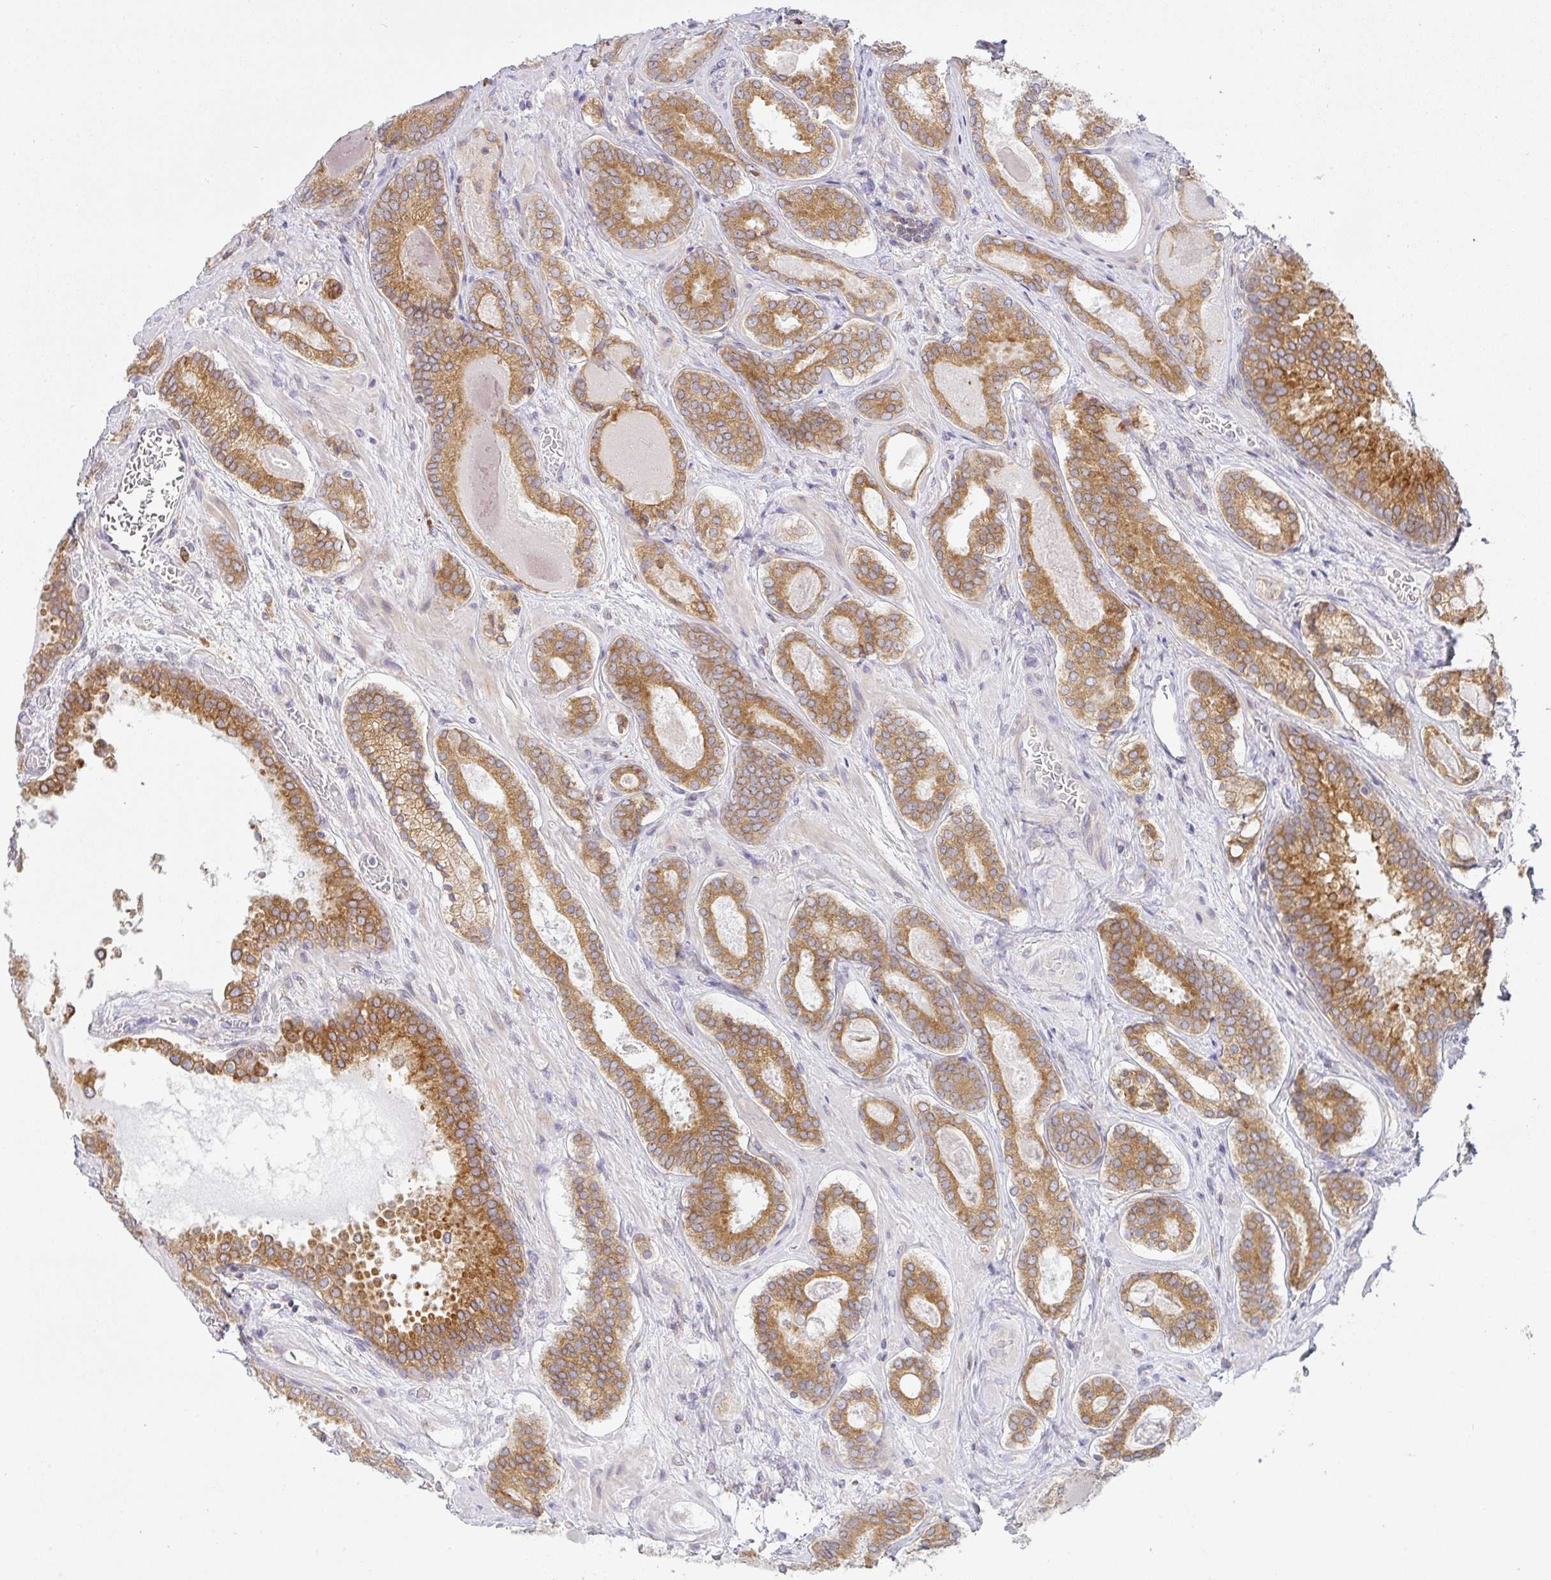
{"staining": {"intensity": "moderate", "quantity": ">75%", "location": "cytoplasmic/membranous"}, "tissue": "prostate cancer", "cell_type": "Tumor cells", "image_type": "cancer", "snomed": [{"axis": "morphology", "description": "Adenocarcinoma, Low grade"}, {"axis": "topography", "description": "Prostate"}], "caption": "Immunohistochemistry (DAB) staining of low-grade adenocarcinoma (prostate) displays moderate cytoplasmic/membranous protein staining in approximately >75% of tumor cells.", "gene": "DERL2", "patient": {"sex": "male", "age": 62}}